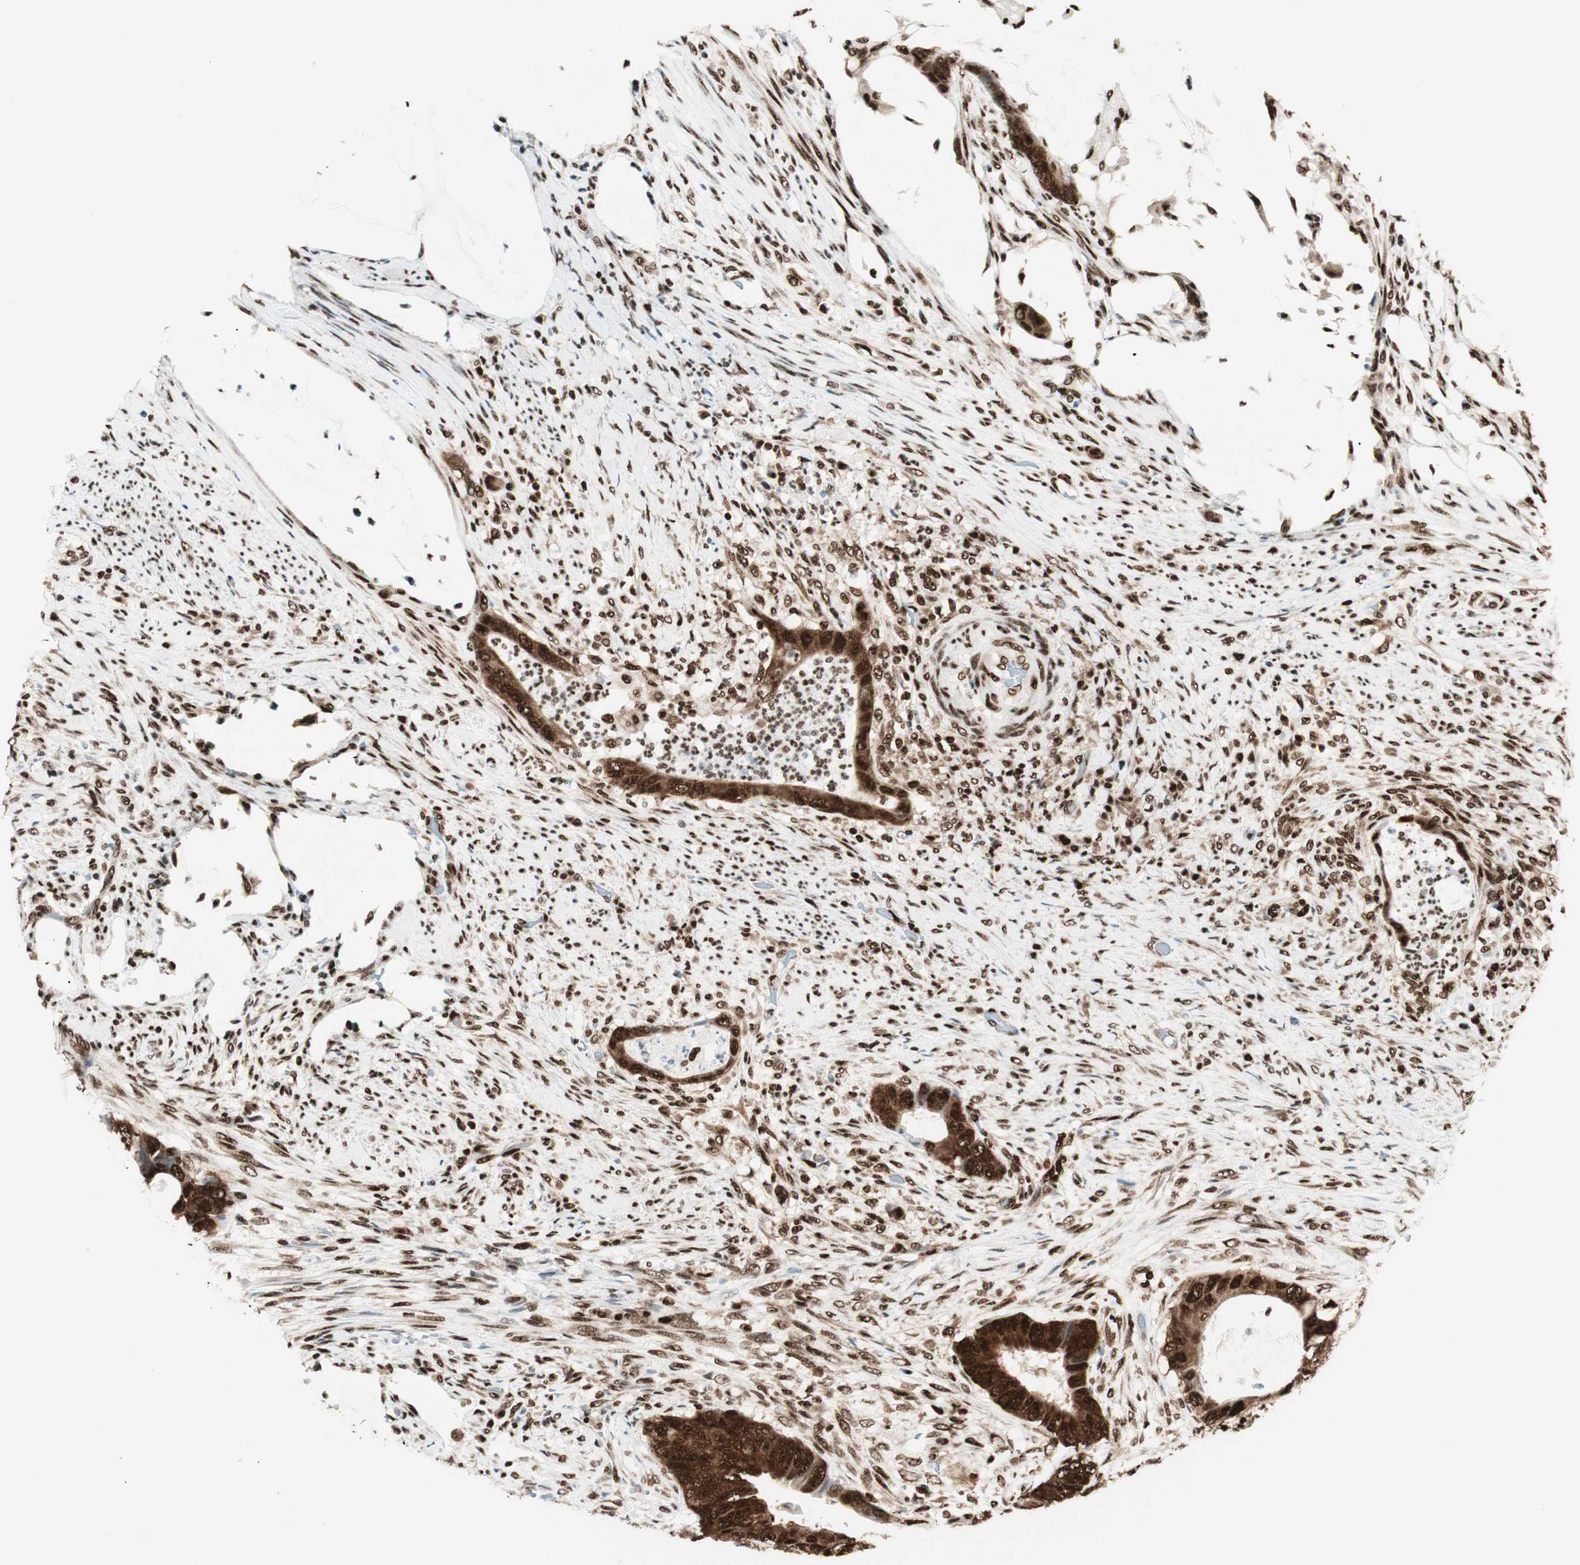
{"staining": {"intensity": "strong", "quantity": ">75%", "location": "cytoplasmic/membranous,nuclear"}, "tissue": "colorectal cancer", "cell_type": "Tumor cells", "image_type": "cancer", "snomed": [{"axis": "morphology", "description": "Adenocarcinoma, NOS"}, {"axis": "topography", "description": "Rectum"}], "caption": "Brown immunohistochemical staining in human colorectal adenocarcinoma reveals strong cytoplasmic/membranous and nuclear staining in about >75% of tumor cells.", "gene": "EWSR1", "patient": {"sex": "female", "age": 77}}